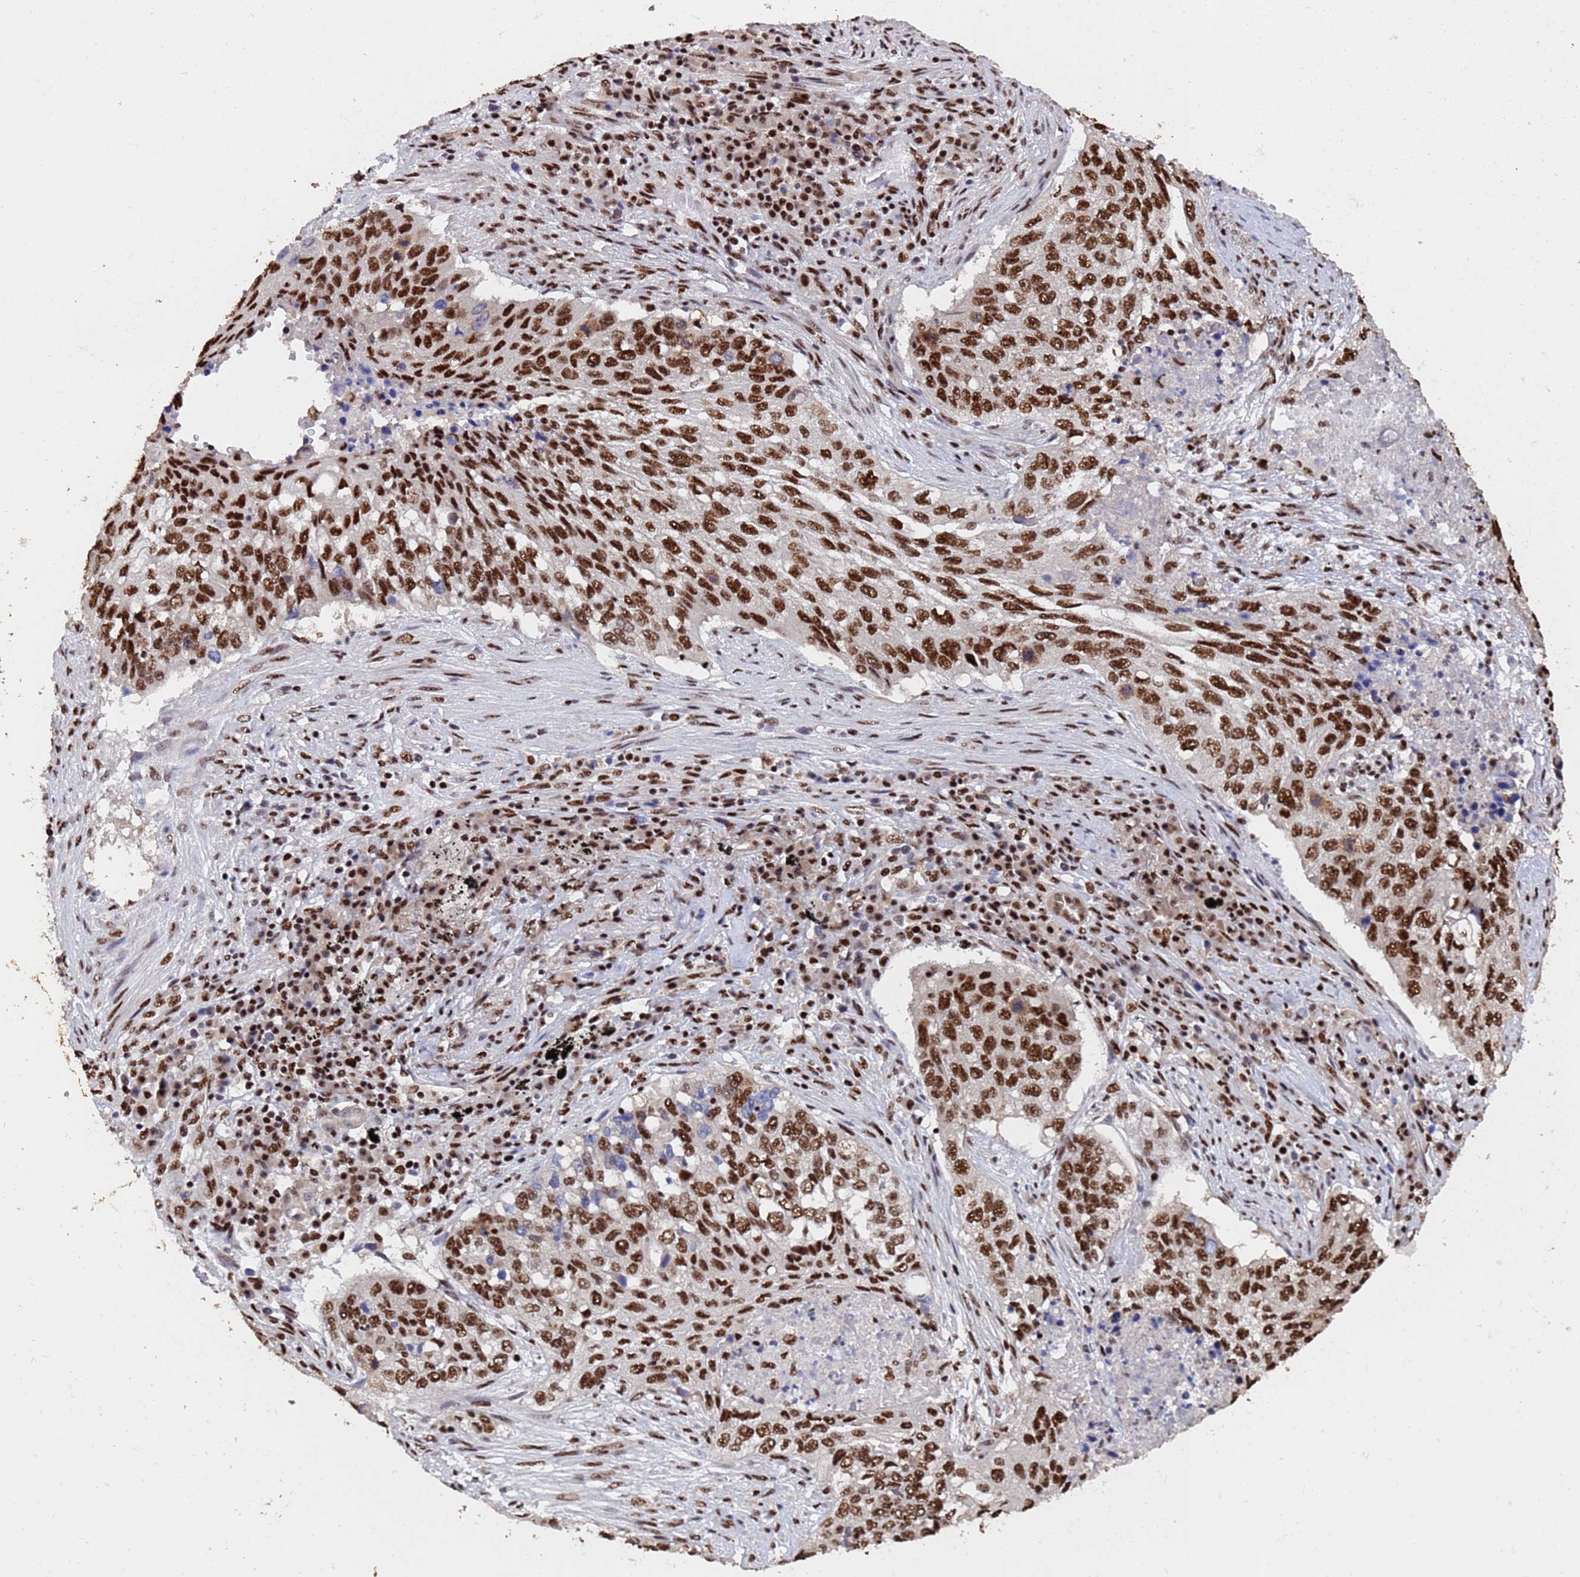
{"staining": {"intensity": "strong", "quantity": ">75%", "location": "nuclear"}, "tissue": "lung cancer", "cell_type": "Tumor cells", "image_type": "cancer", "snomed": [{"axis": "morphology", "description": "Squamous cell carcinoma, NOS"}, {"axis": "topography", "description": "Lung"}], "caption": "Human lung cancer (squamous cell carcinoma) stained with a brown dye displays strong nuclear positive expression in approximately >75% of tumor cells.", "gene": "SF3B2", "patient": {"sex": "female", "age": 63}}